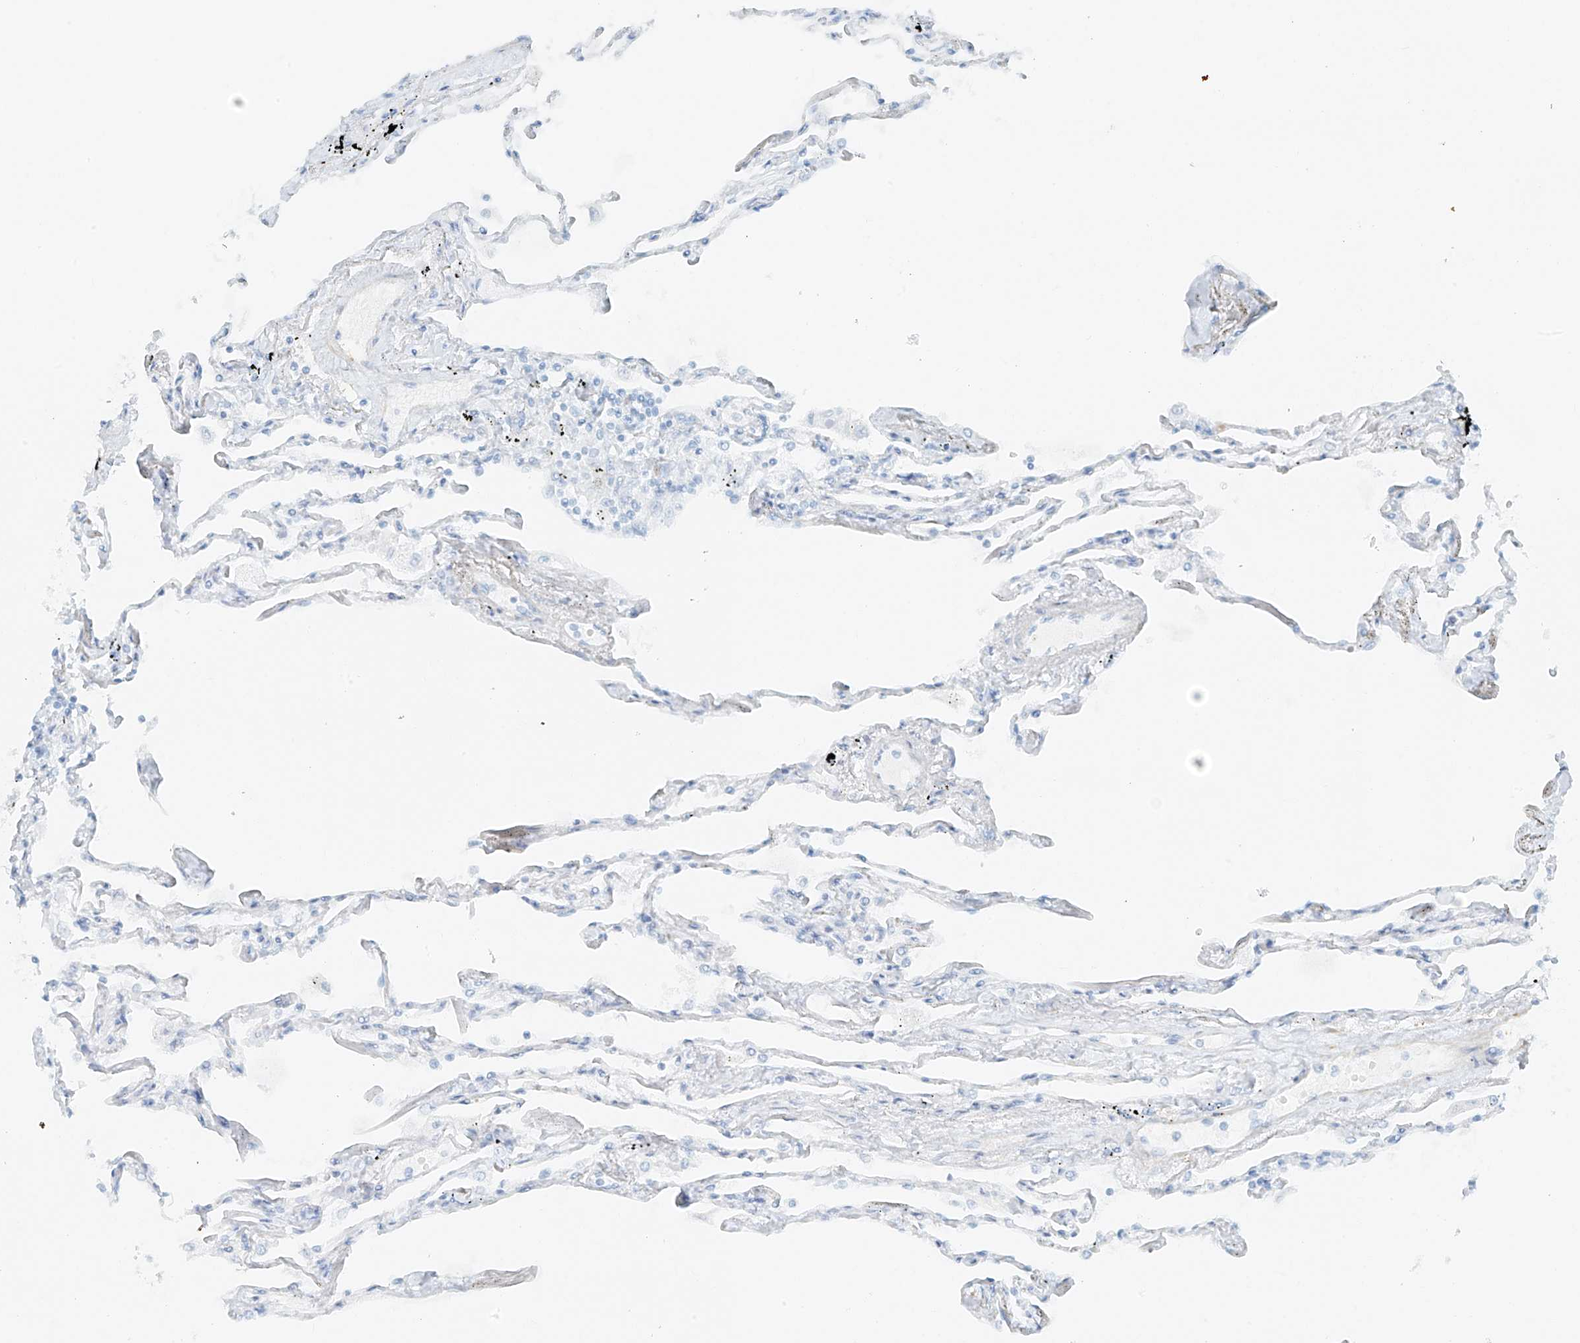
{"staining": {"intensity": "negative", "quantity": "none", "location": "none"}, "tissue": "lung", "cell_type": "Alveolar cells", "image_type": "normal", "snomed": [{"axis": "morphology", "description": "Normal tissue, NOS"}, {"axis": "topography", "description": "Lung"}], "caption": "IHC micrograph of benign lung: lung stained with DAB demonstrates no significant protein expression in alveolar cells.", "gene": "SMCP", "patient": {"sex": "female", "age": 67}}